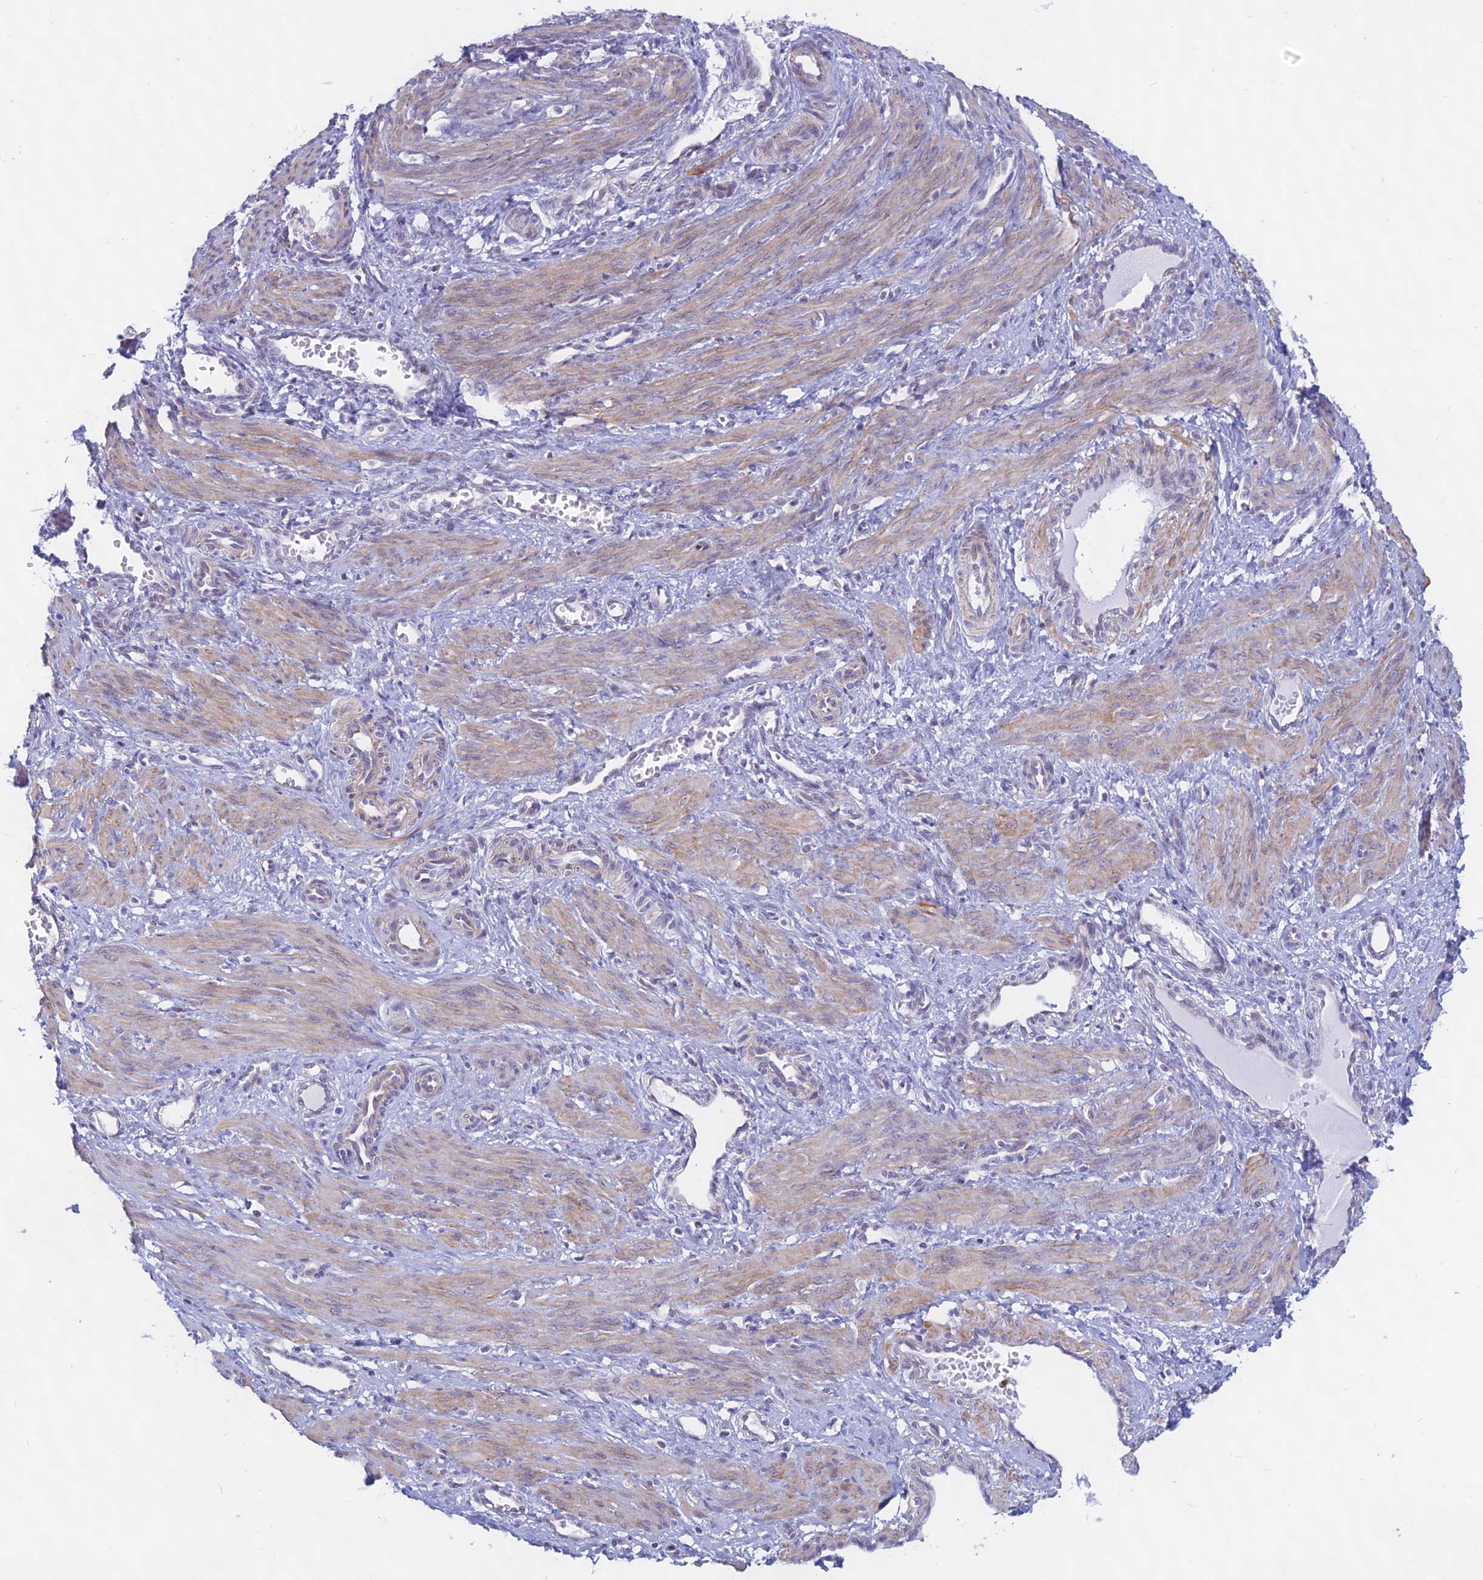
{"staining": {"intensity": "moderate", "quantity": "25%-75%", "location": "cytoplasmic/membranous"}, "tissue": "smooth muscle", "cell_type": "Smooth muscle cells", "image_type": "normal", "snomed": [{"axis": "morphology", "description": "Normal tissue, NOS"}, {"axis": "topography", "description": "Endometrium"}], "caption": "Smooth muscle cells display medium levels of moderate cytoplasmic/membranous positivity in about 25%-75% of cells in benign smooth muscle. The protein of interest is shown in brown color, while the nuclei are stained blue.", "gene": "KRR1", "patient": {"sex": "female", "age": 33}}